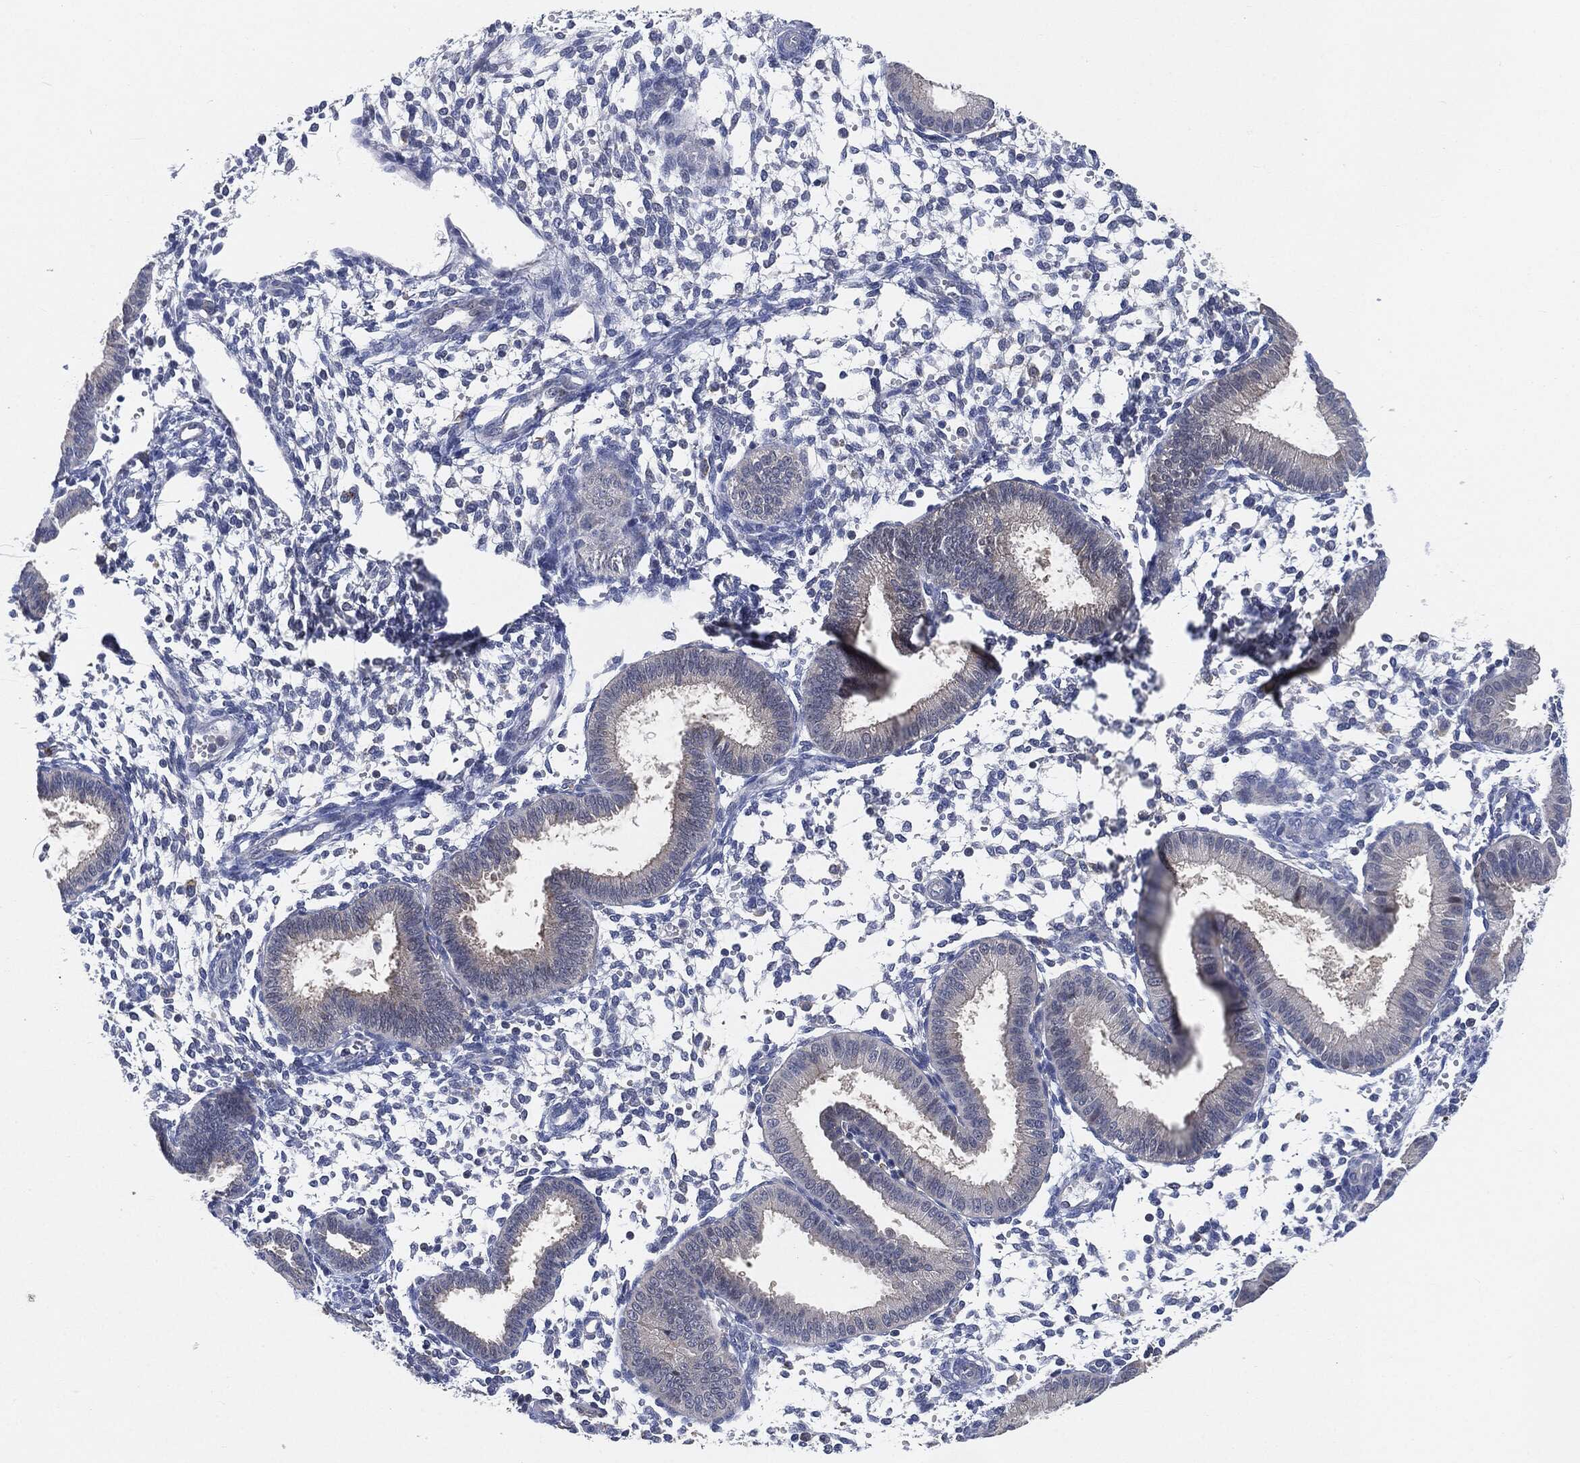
{"staining": {"intensity": "negative", "quantity": "none", "location": "none"}, "tissue": "endometrium", "cell_type": "Cells in endometrial stroma", "image_type": "normal", "snomed": [{"axis": "morphology", "description": "Normal tissue, NOS"}, {"axis": "topography", "description": "Endometrium"}], "caption": "Immunohistochemistry of normal endometrium reveals no staining in cells in endometrial stroma. (Stains: DAB immunohistochemistry (IHC) with hematoxylin counter stain, Microscopy: brightfield microscopy at high magnification).", "gene": "VSIG4", "patient": {"sex": "female", "age": 43}}